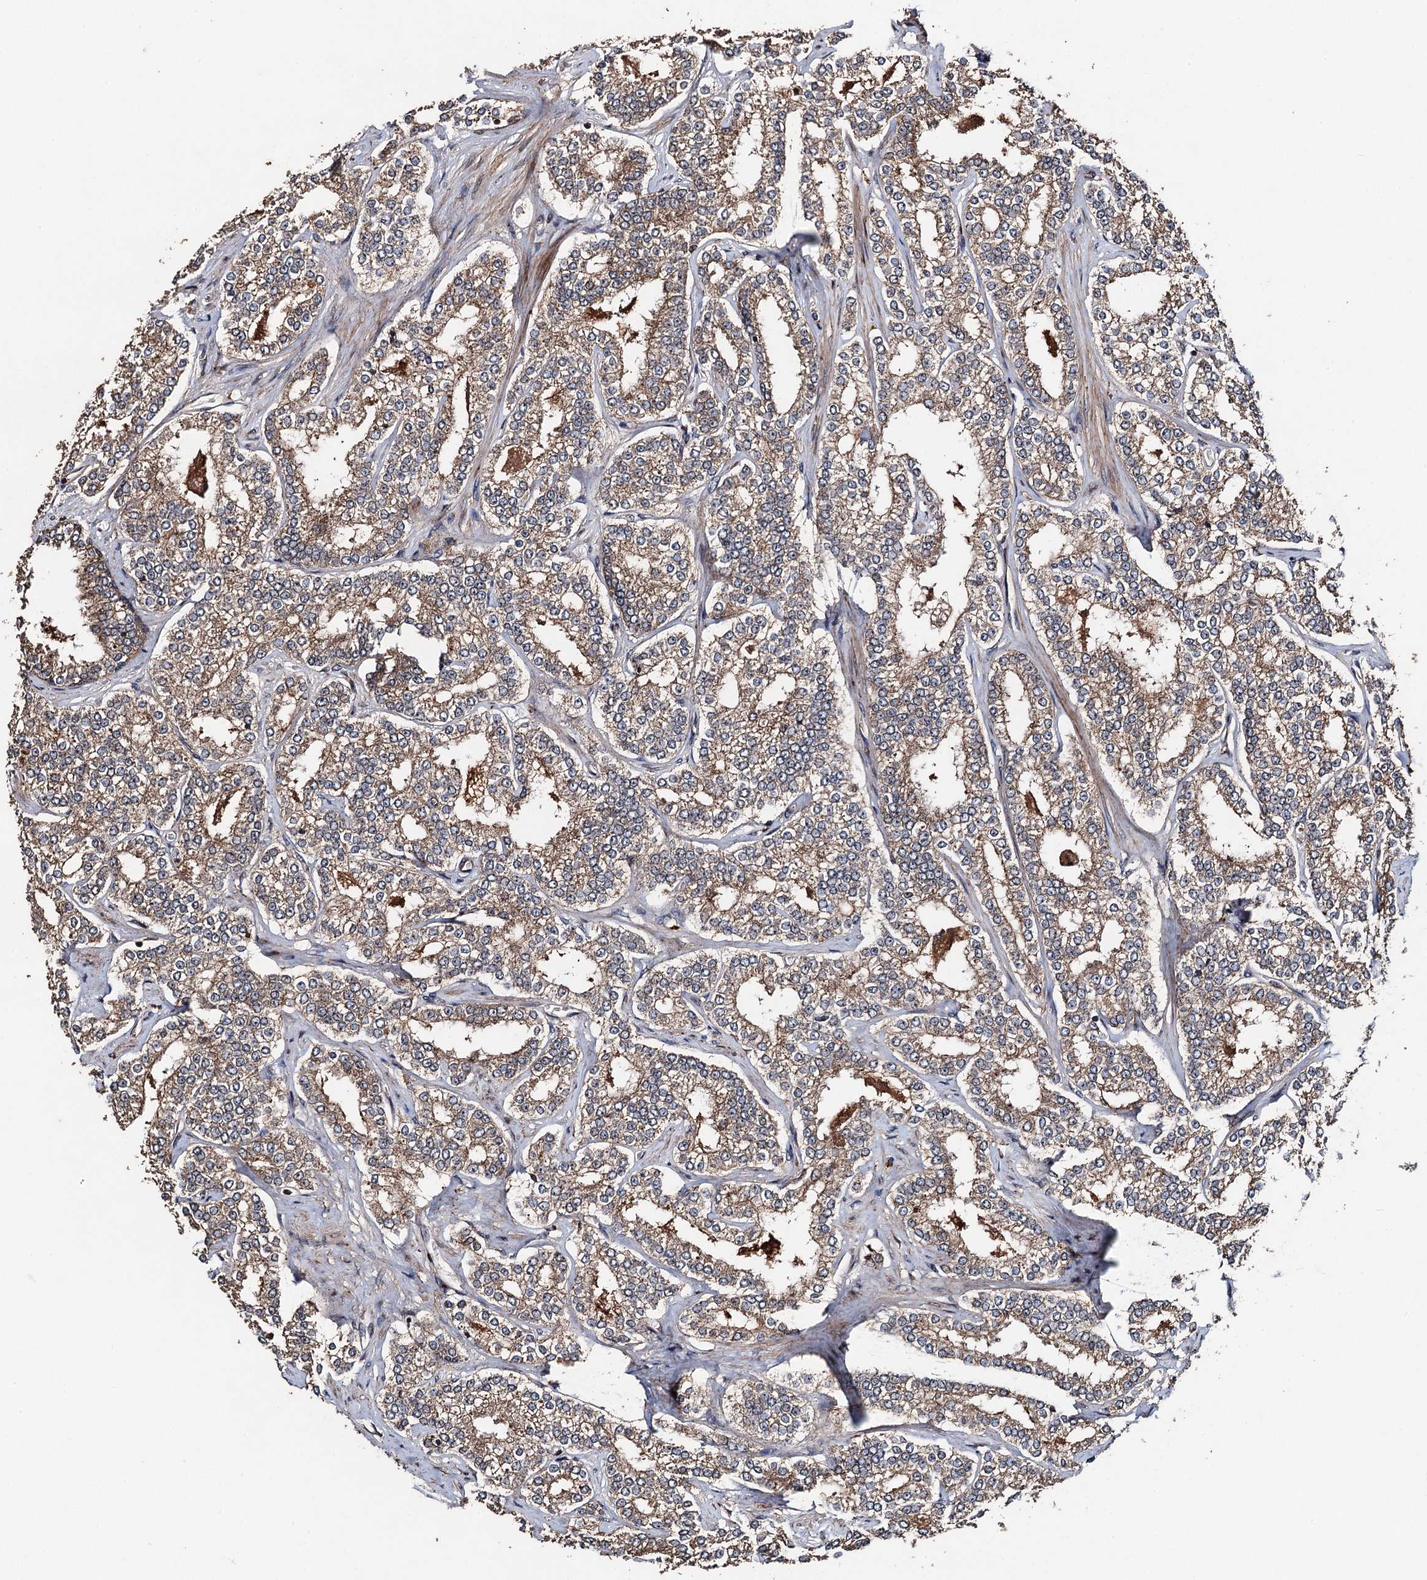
{"staining": {"intensity": "weak", "quantity": ">75%", "location": "cytoplasmic/membranous"}, "tissue": "prostate cancer", "cell_type": "Tumor cells", "image_type": "cancer", "snomed": [{"axis": "morphology", "description": "Normal tissue, NOS"}, {"axis": "morphology", "description": "Adenocarcinoma, High grade"}, {"axis": "topography", "description": "Prostate"}], "caption": "This image reveals immunohistochemistry (IHC) staining of human adenocarcinoma (high-grade) (prostate), with low weak cytoplasmic/membranous expression in approximately >75% of tumor cells.", "gene": "TMEM39B", "patient": {"sex": "male", "age": 83}}